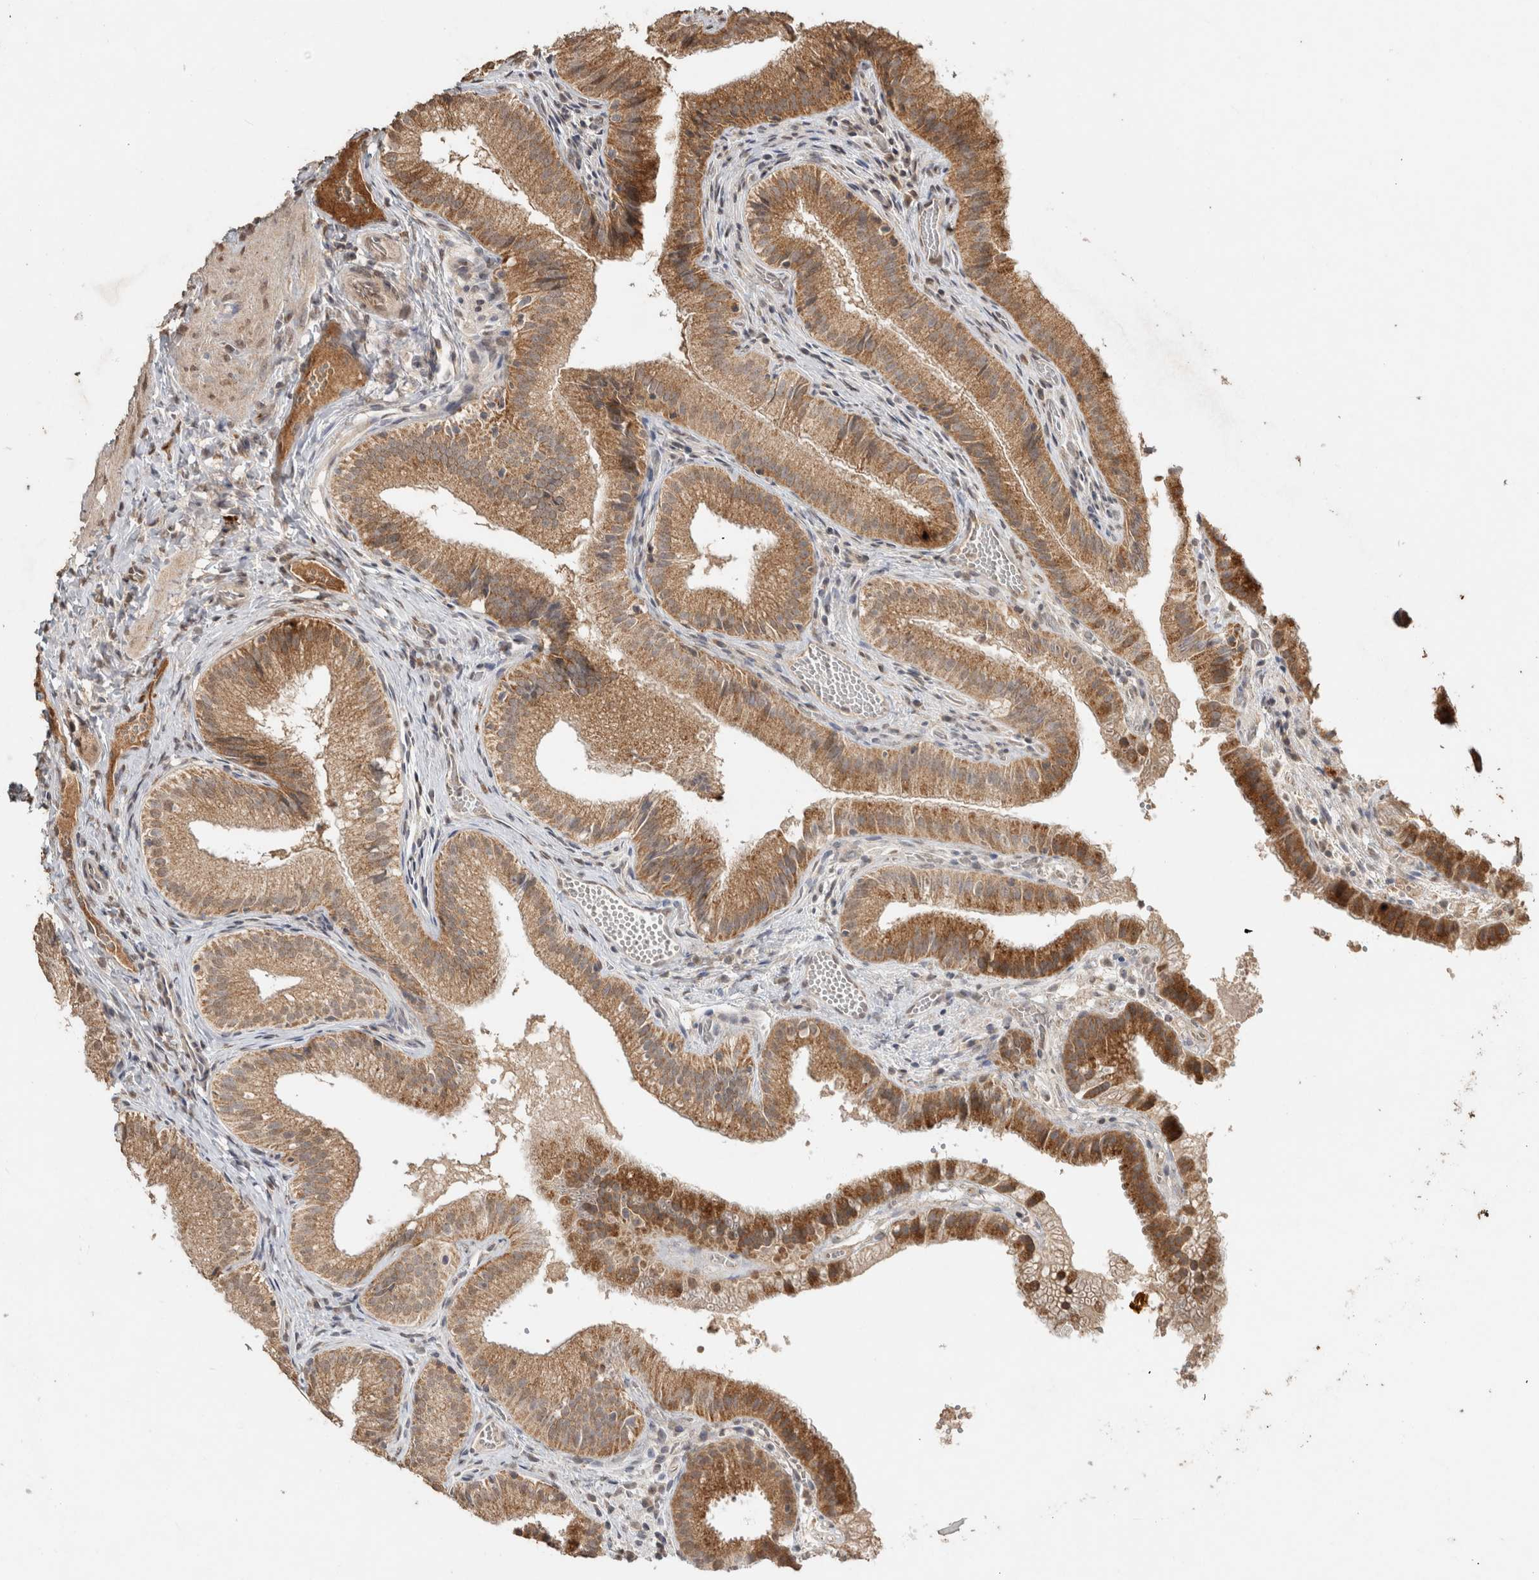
{"staining": {"intensity": "moderate", "quantity": ">75%", "location": "cytoplasmic/membranous"}, "tissue": "gallbladder", "cell_type": "Glandular cells", "image_type": "normal", "snomed": [{"axis": "morphology", "description": "Normal tissue, NOS"}, {"axis": "topography", "description": "Gallbladder"}], "caption": "Protein expression analysis of benign human gallbladder reveals moderate cytoplasmic/membranous expression in about >75% of glandular cells. Ihc stains the protein in brown and the nuclei are stained blue.", "gene": "FAM3A", "patient": {"sex": "female", "age": 30}}